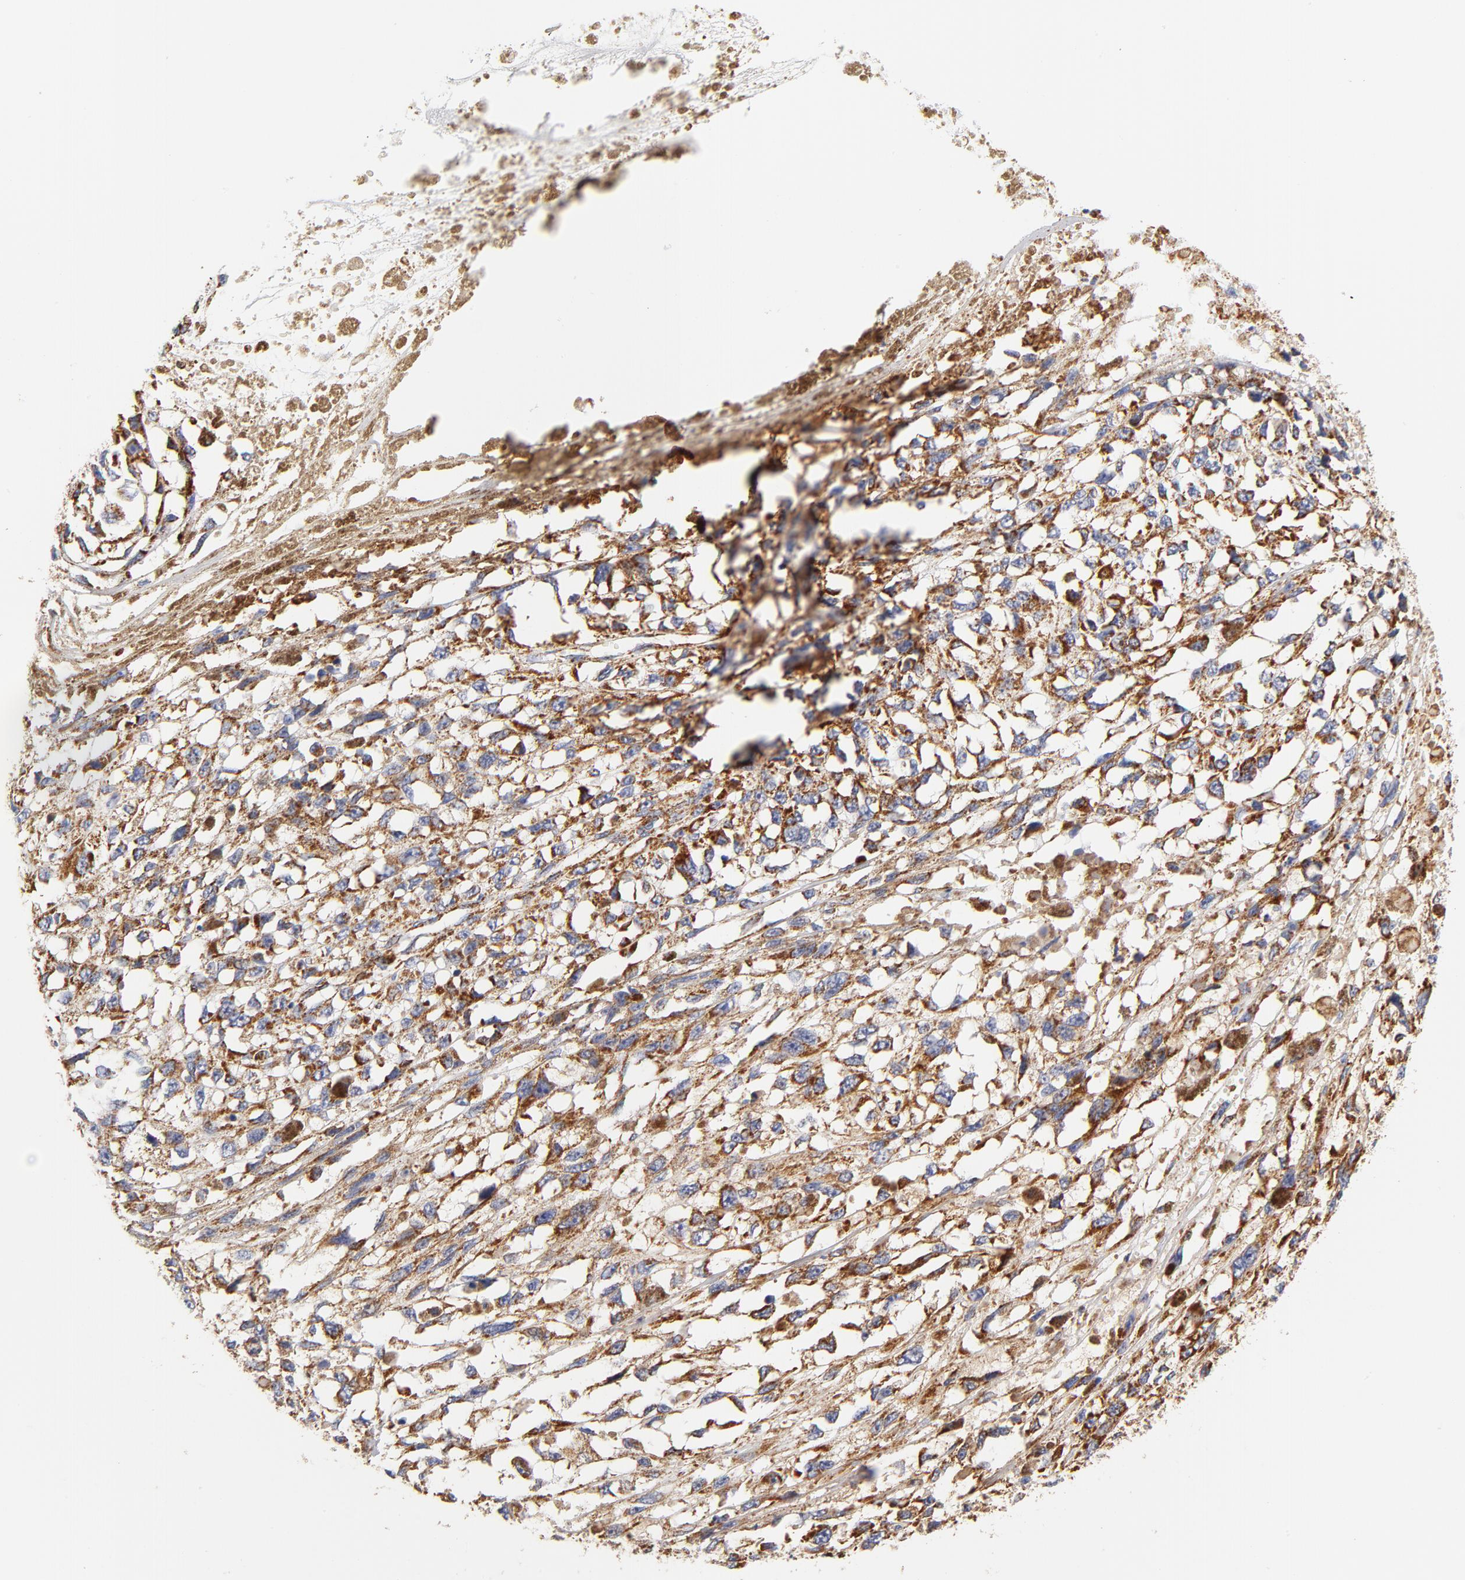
{"staining": {"intensity": "strong", "quantity": ">75%", "location": "cytoplasmic/membranous"}, "tissue": "melanoma", "cell_type": "Tumor cells", "image_type": "cancer", "snomed": [{"axis": "morphology", "description": "Malignant melanoma, Metastatic site"}, {"axis": "topography", "description": "Lymph node"}], "caption": "Malignant melanoma (metastatic site) was stained to show a protein in brown. There is high levels of strong cytoplasmic/membranous expression in about >75% of tumor cells.", "gene": "ECHS1", "patient": {"sex": "male", "age": 59}}